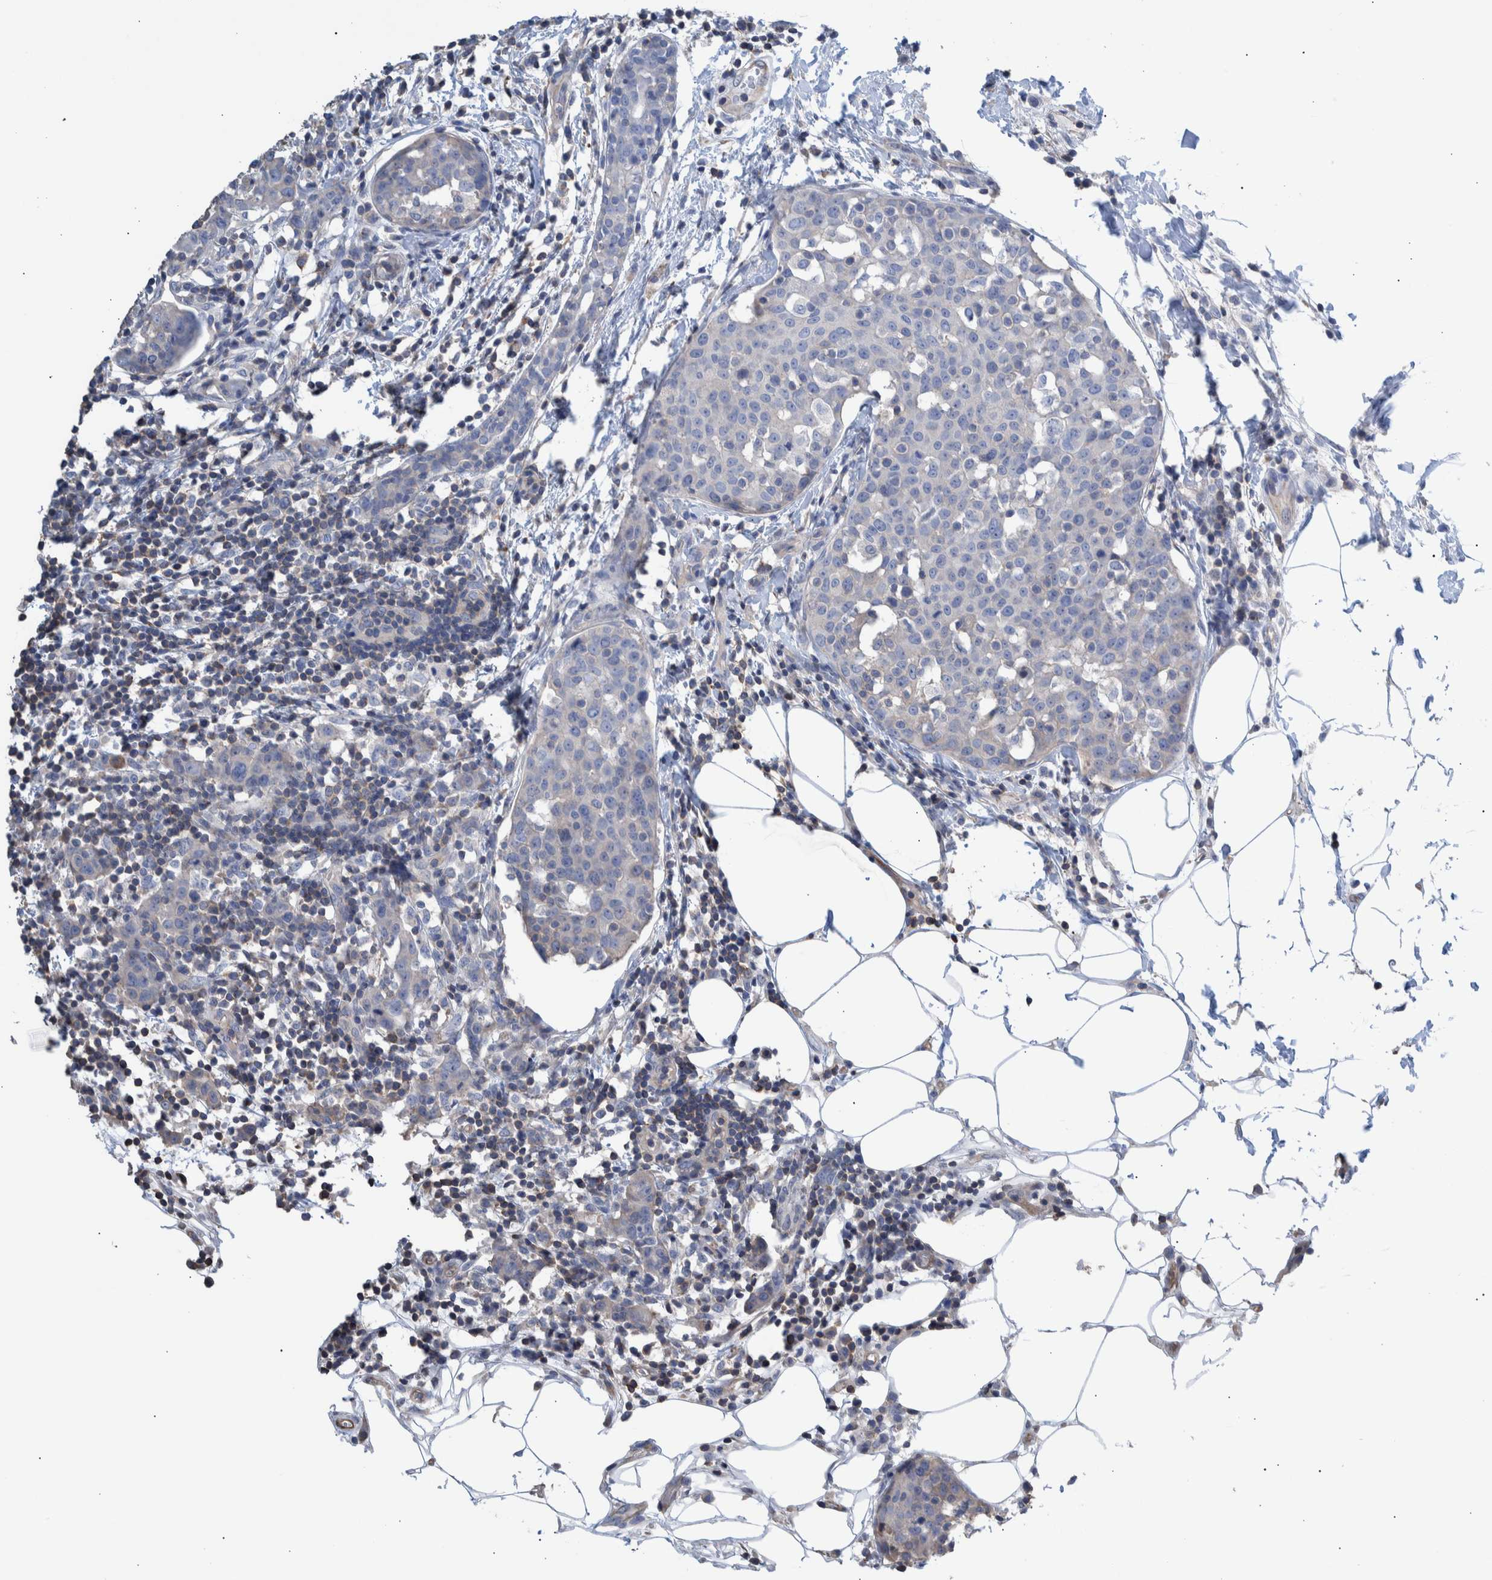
{"staining": {"intensity": "negative", "quantity": "none", "location": "none"}, "tissue": "breast cancer", "cell_type": "Tumor cells", "image_type": "cancer", "snomed": [{"axis": "morphology", "description": "Normal tissue, NOS"}, {"axis": "morphology", "description": "Duct carcinoma"}, {"axis": "topography", "description": "Breast"}], "caption": "Photomicrograph shows no significant protein expression in tumor cells of infiltrating ductal carcinoma (breast).", "gene": "PPP3CC", "patient": {"sex": "female", "age": 37}}